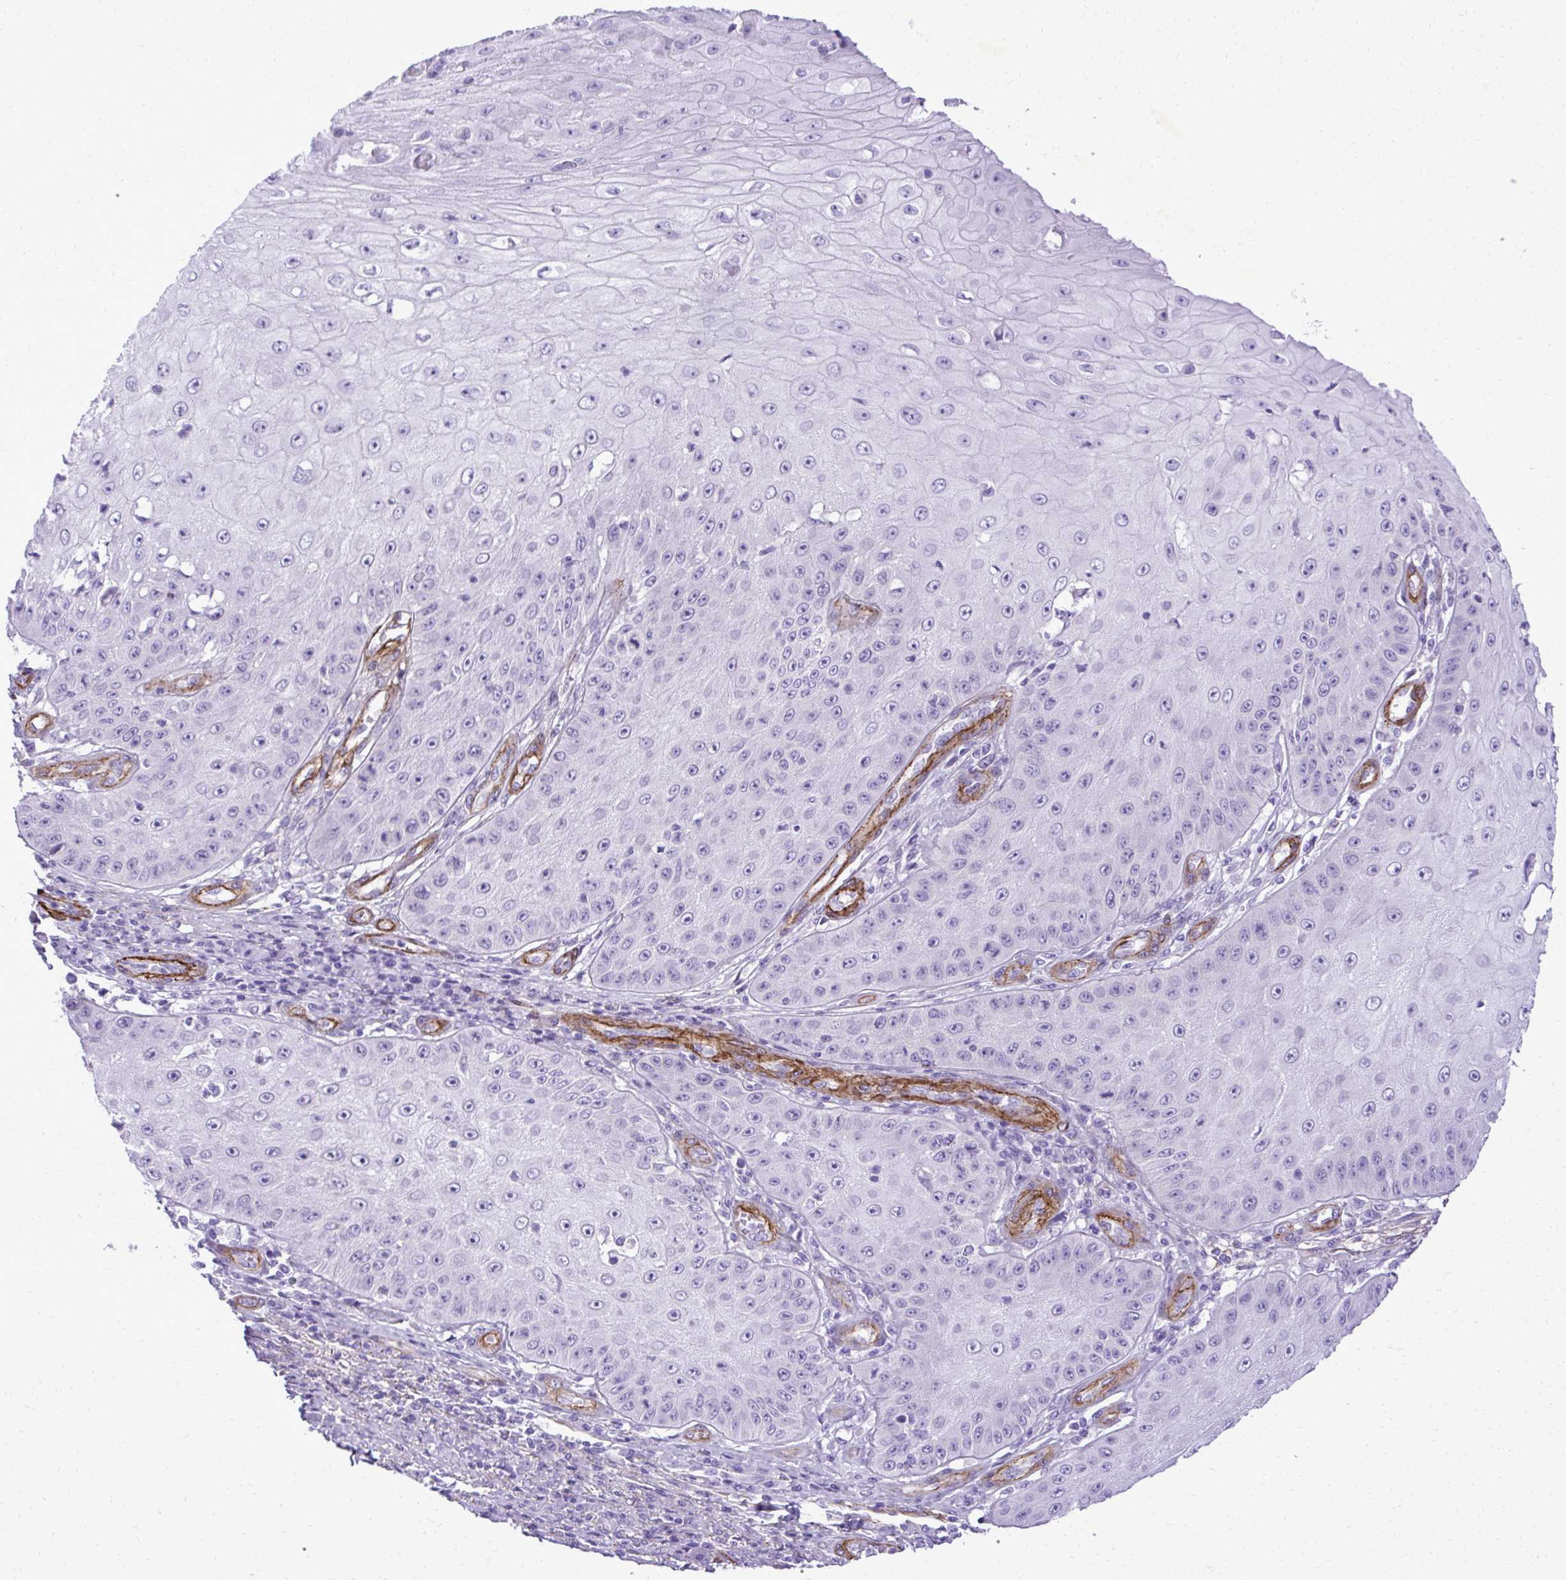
{"staining": {"intensity": "negative", "quantity": "none", "location": "none"}, "tissue": "skin cancer", "cell_type": "Tumor cells", "image_type": "cancer", "snomed": [{"axis": "morphology", "description": "Squamous cell carcinoma, NOS"}, {"axis": "topography", "description": "Skin"}], "caption": "Tumor cells show no significant expression in skin cancer (squamous cell carcinoma).", "gene": "PITPNM3", "patient": {"sex": "male", "age": 70}}